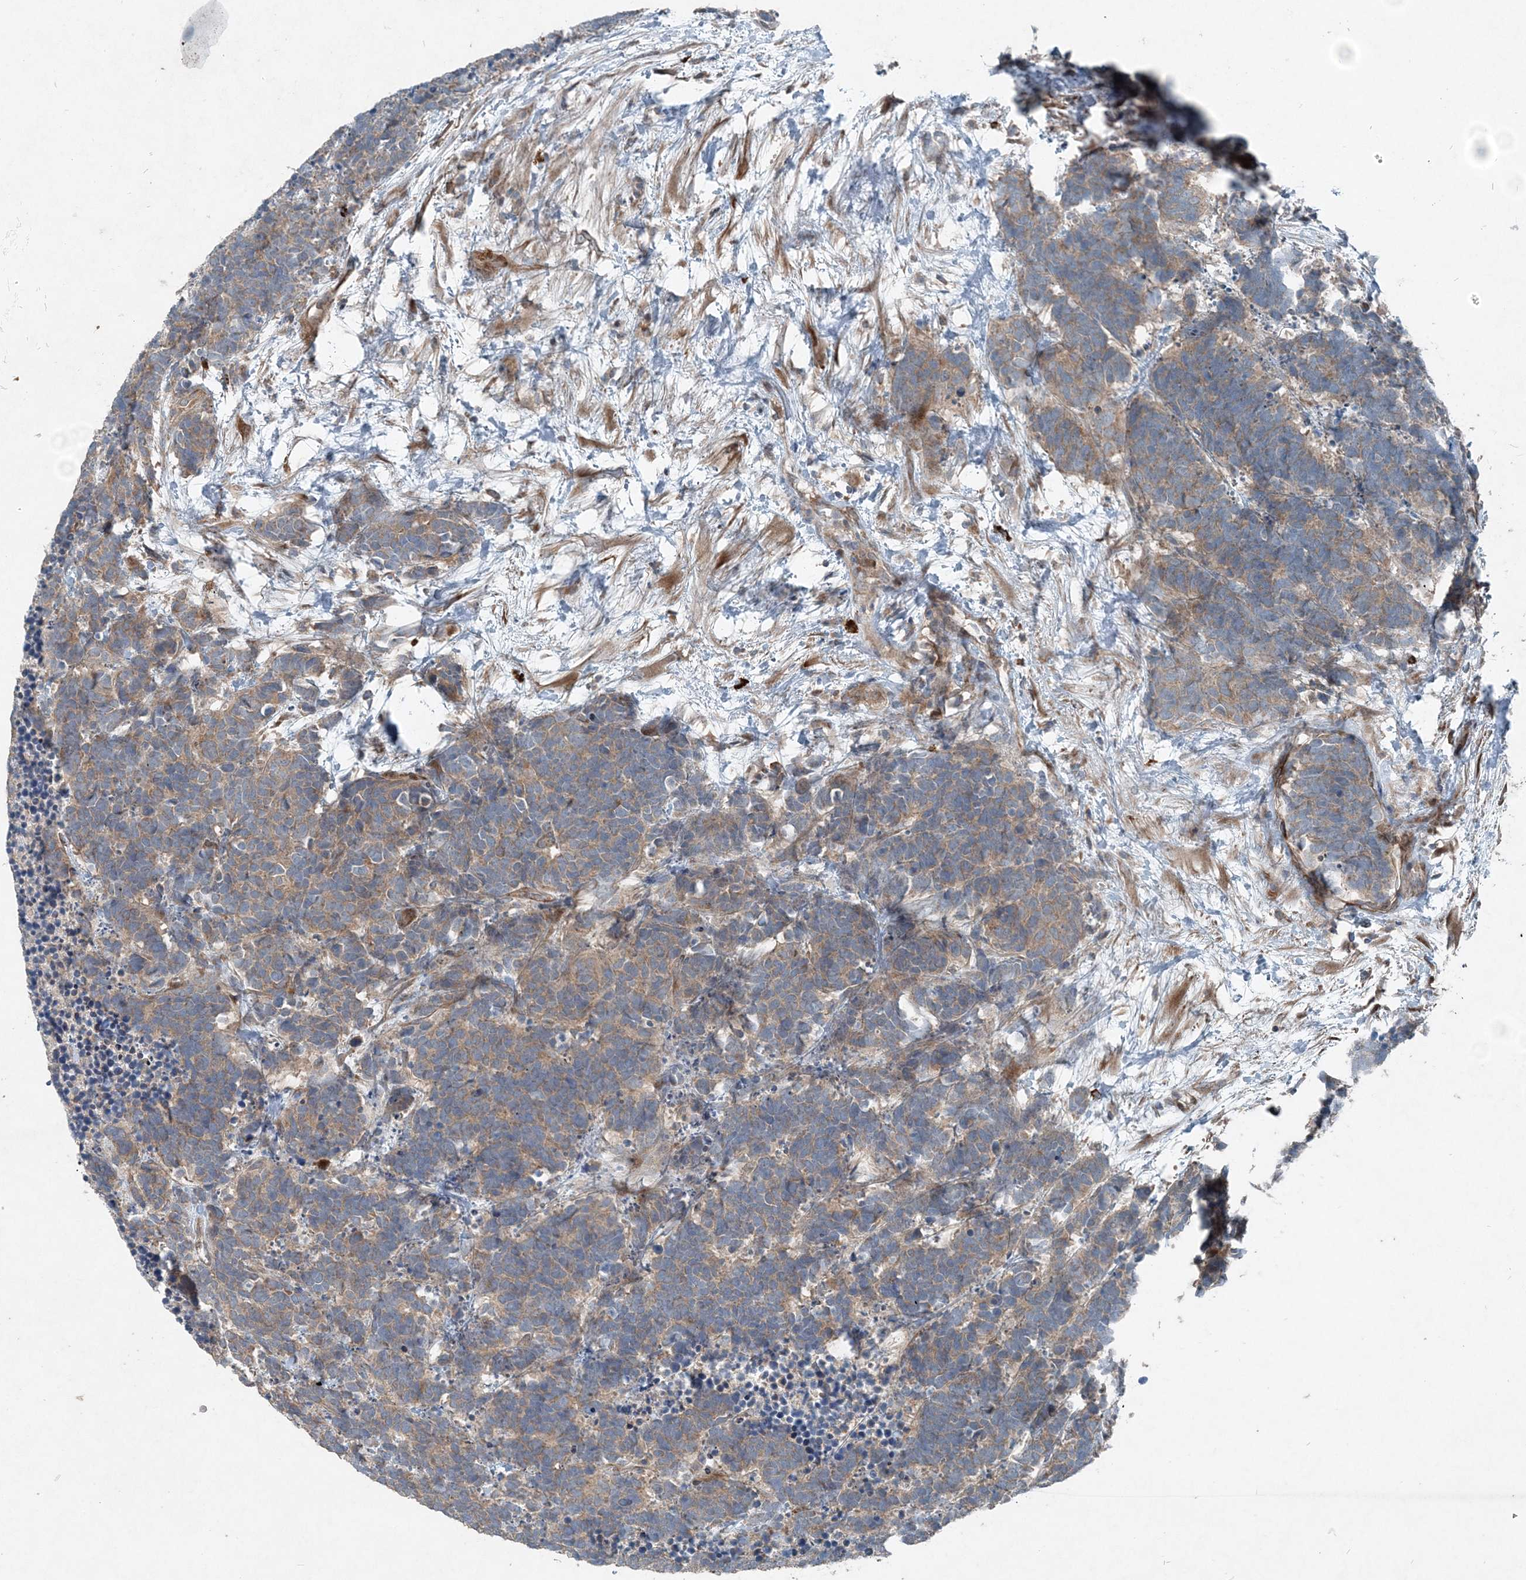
{"staining": {"intensity": "moderate", "quantity": ">75%", "location": "cytoplasmic/membranous"}, "tissue": "carcinoid", "cell_type": "Tumor cells", "image_type": "cancer", "snomed": [{"axis": "morphology", "description": "Carcinoma, NOS"}, {"axis": "morphology", "description": "Carcinoid, malignant, NOS"}, {"axis": "topography", "description": "Urinary bladder"}], "caption": "An immunohistochemistry image of neoplastic tissue is shown. Protein staining in brown labels moderate cytoplasmic/membranous positivity in carcinoid within tumor cells.", "gene": "INTU", "patient": {"sex": "male", "age": 57}}